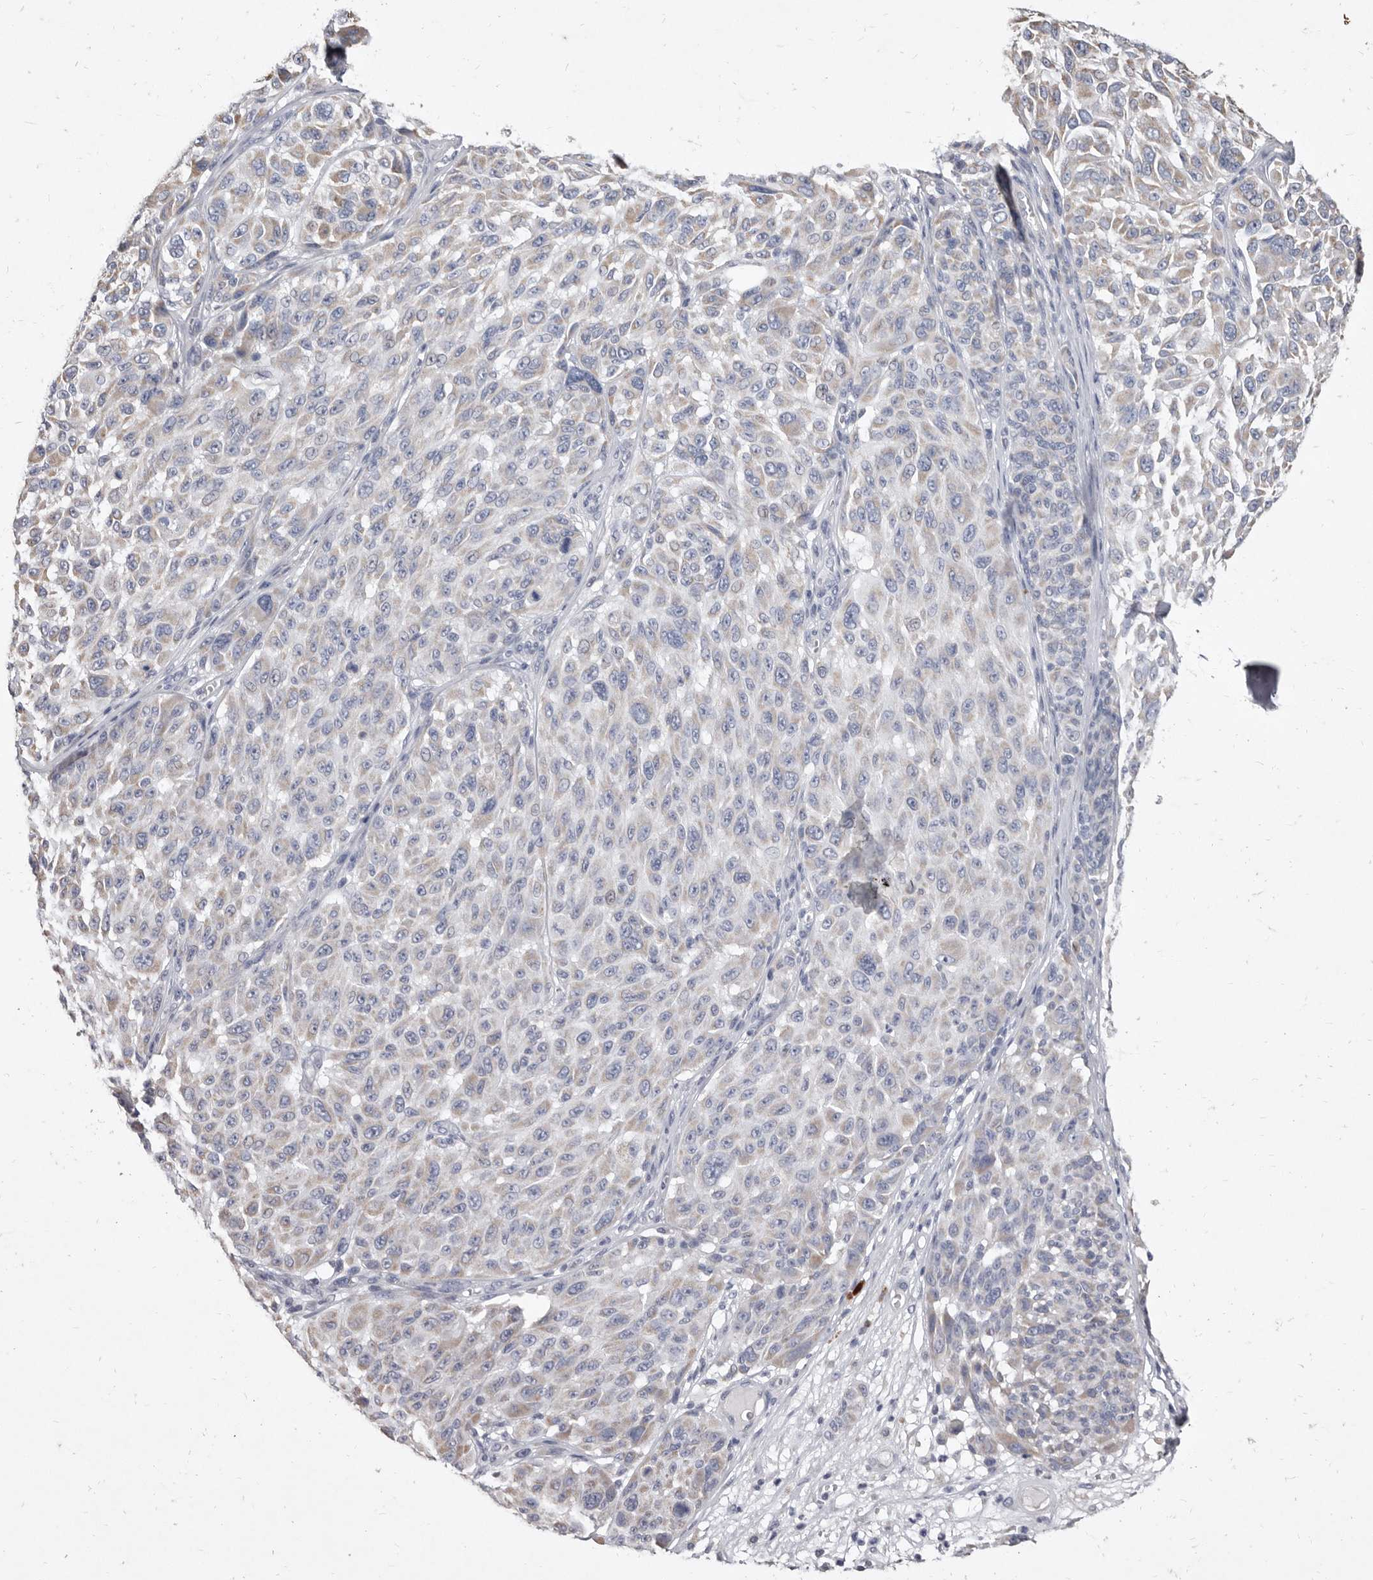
{"staining": {"intensity": "weak", "quantity": "25%-75%", "location": "cytoplasmic/membranous"}, "tissue": "melanoma", "cell_type": "Tumor cells", "image_type": "cancer", "snomed": [{"axis": "morphology", "description": "Malignant melanoma, NOS"}, {"axis": "topography", "description": "Skin"}], "caption": "IHC of human malignant melanoma shows low levels of weak cytoplasmic/membranous positivity in about 25%-75% of tumor cells.", "gene": "CYP2E1", "patient": {"sex": "male", "age": 83}}